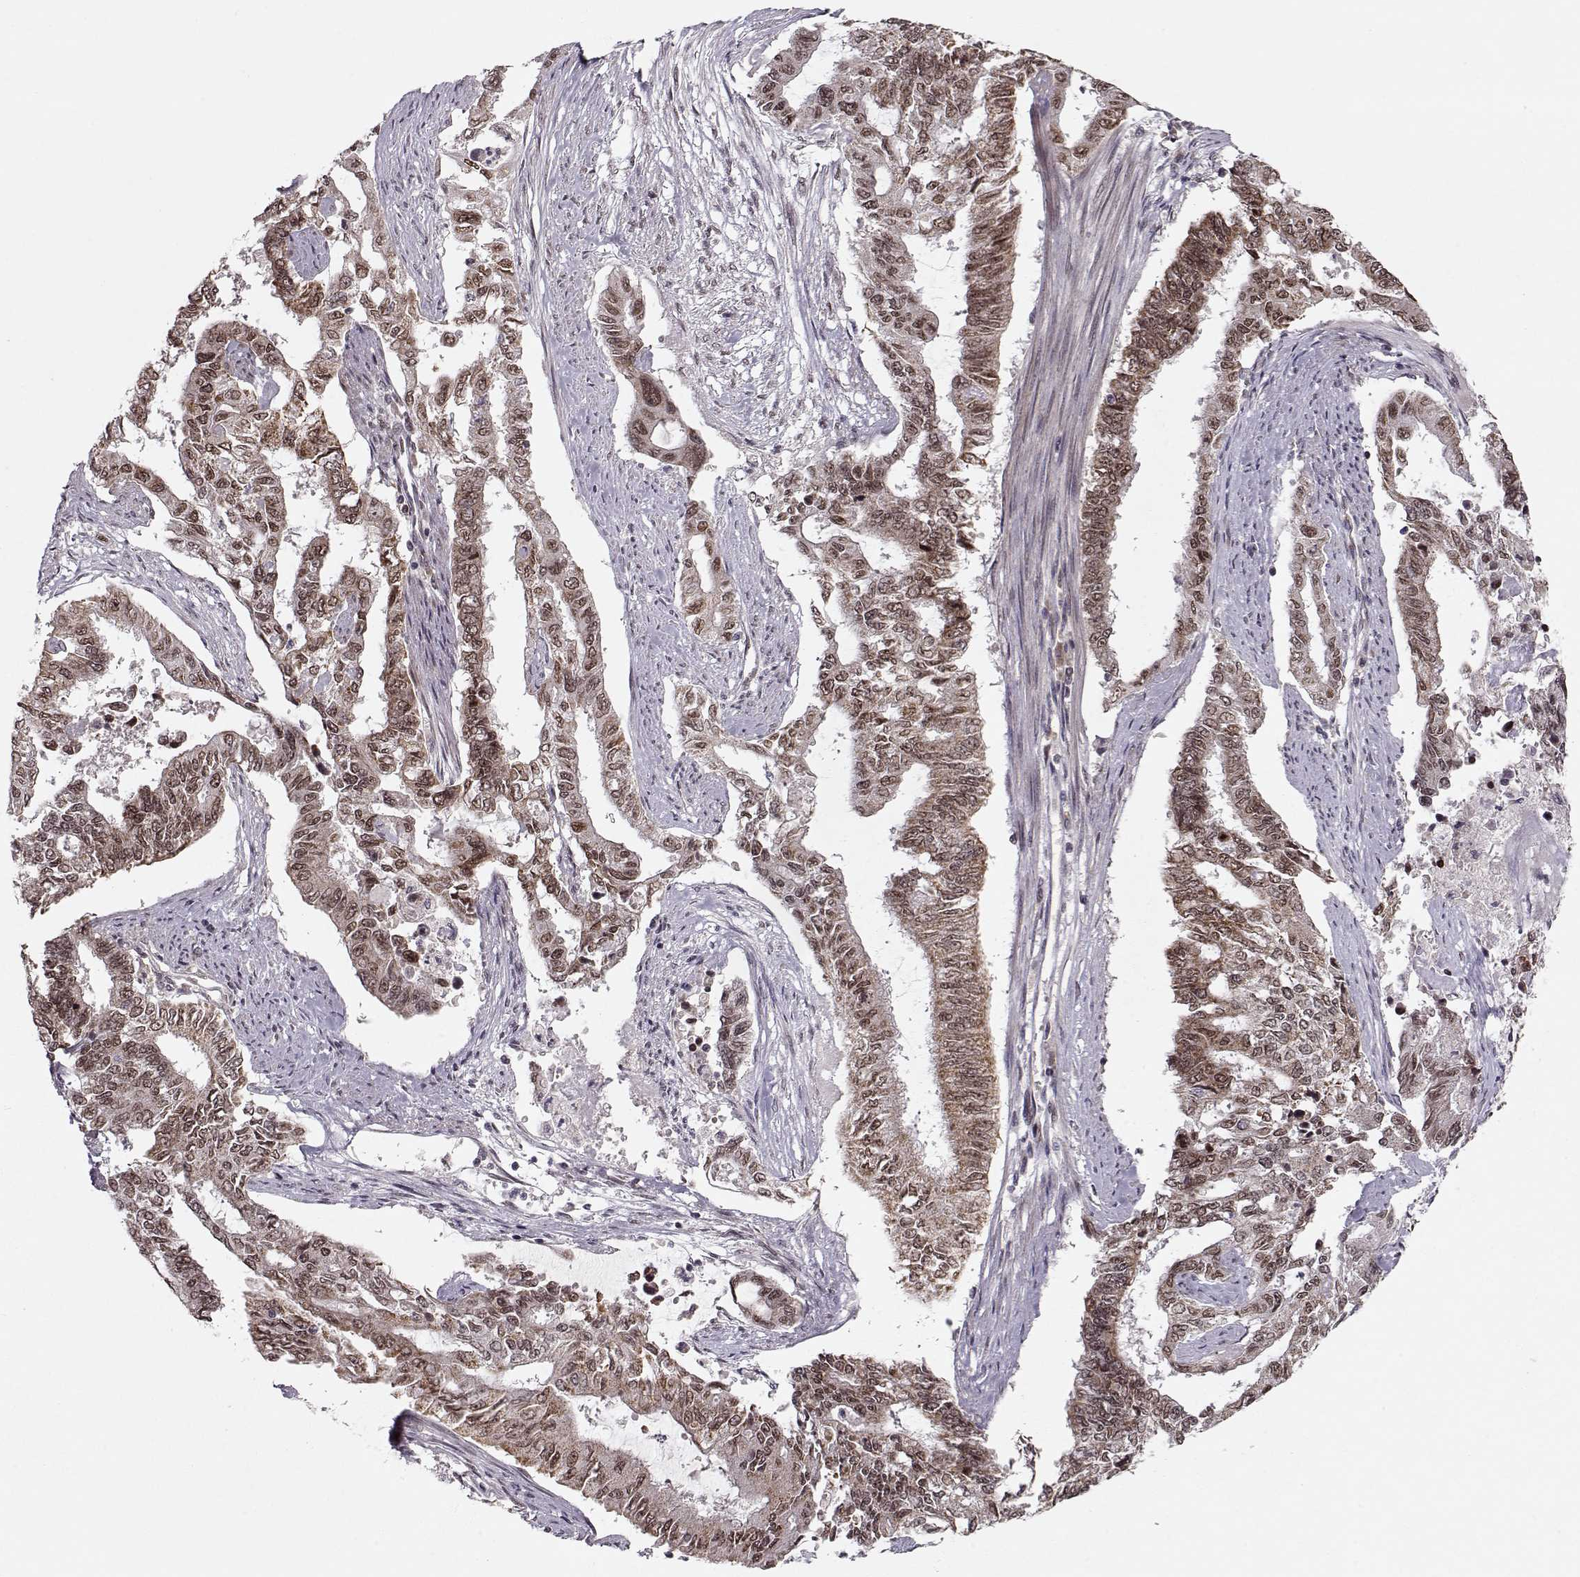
{"staining": {"intensity": "weak", "quantity": ">75%", "location": "cytoplasmic/membranous,nuclear"}, "tissue": "endometrial cancer", "cell_type": "Tumor cells", "image_type": "cancer", "snomed": [{"axis": "morphology", "description": "Adenocarcinoma, NOS"}, {"axis": "topography", "description": "Uterus"}], "caption": "Endometrial cancer (adenocarcinoma) stained with DAB immunohistochemistry (IHC) displays low levels of weak cytoplasmic/membranous and nuclear expression in about >75% of tumor cells.", "gene": "RAI1", "patient": {"sex": "female", "age": 59}}